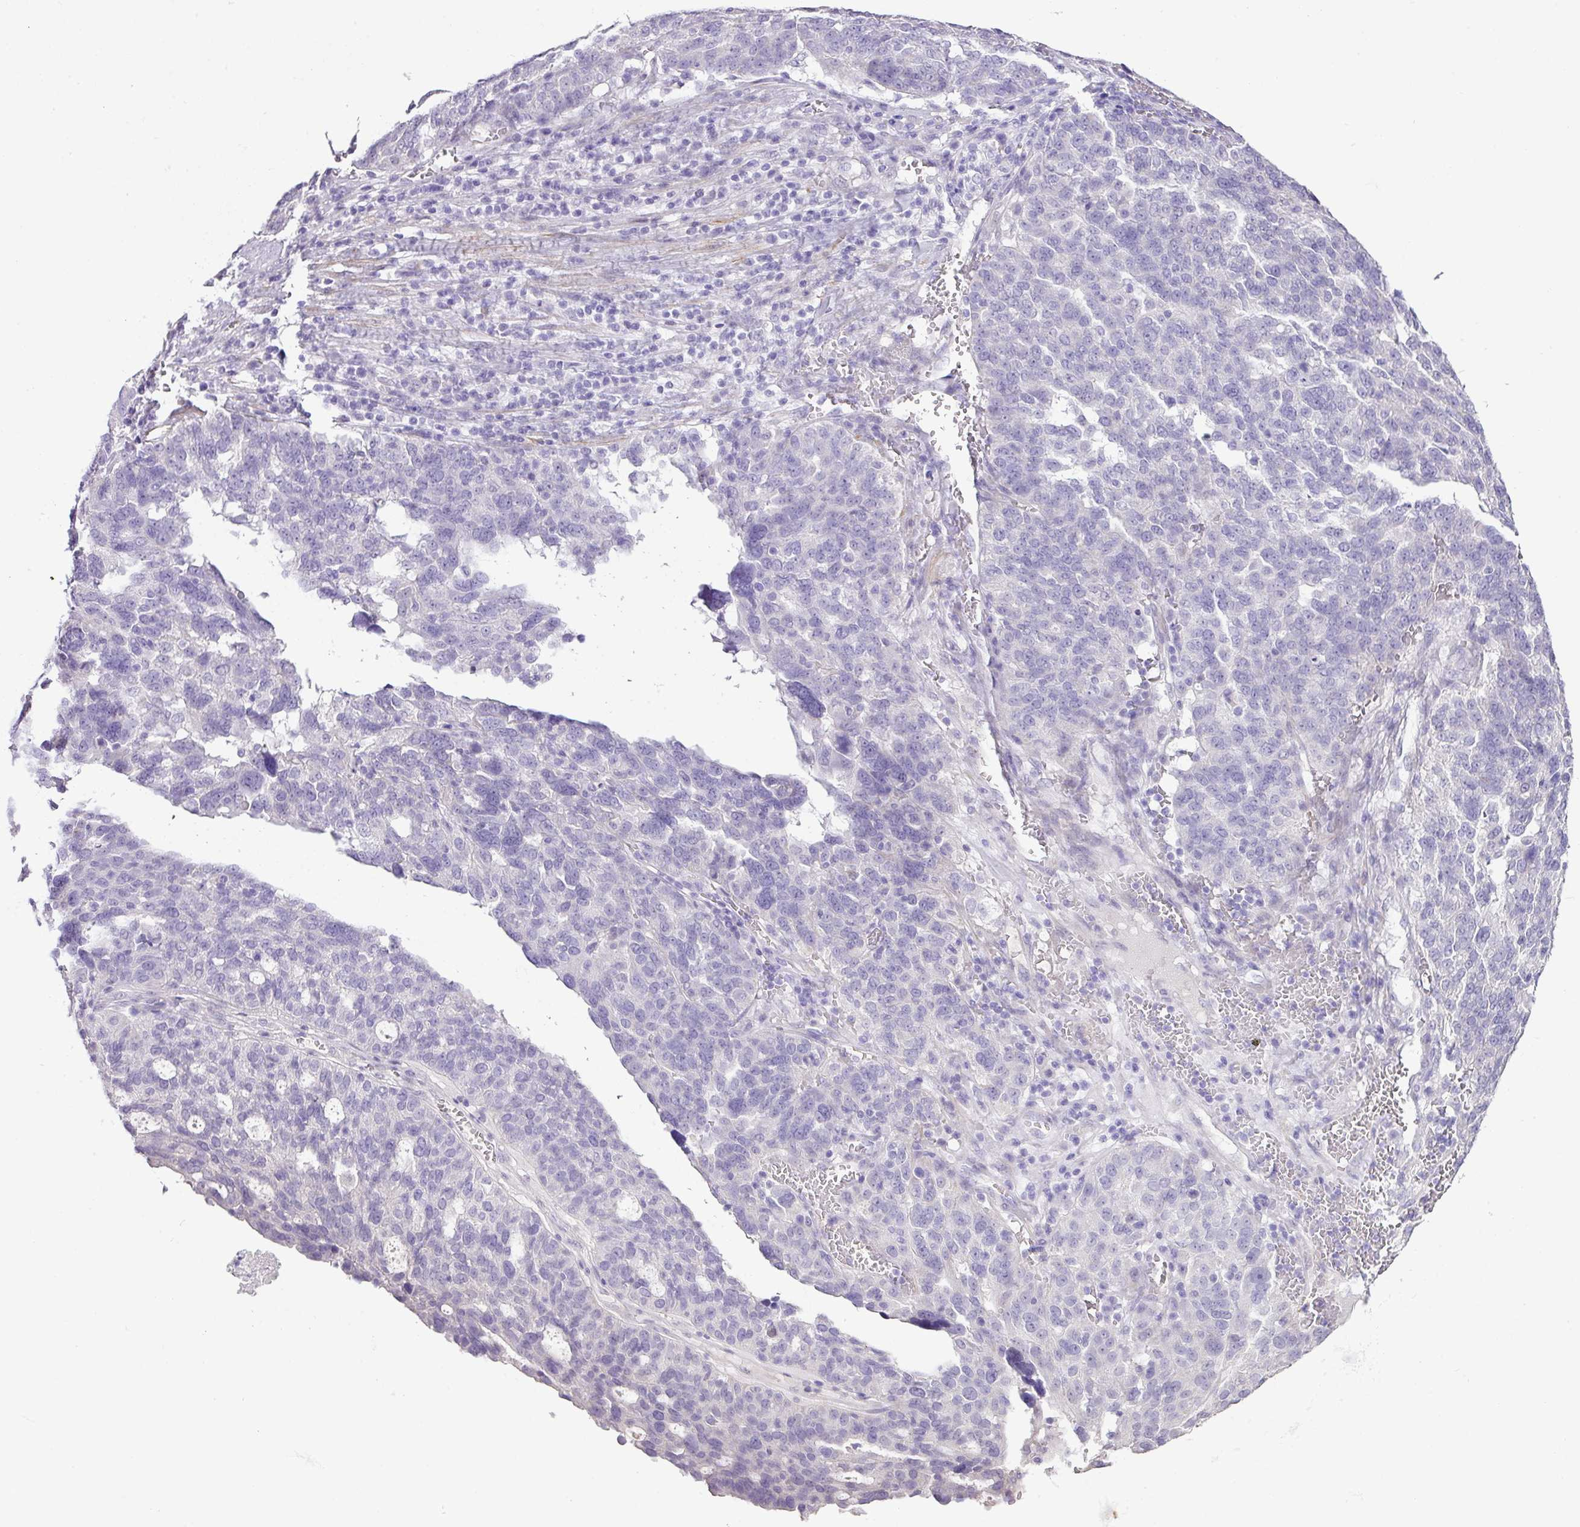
{"staining": {"intensity": "negative", "quantity": "none", "location": "none"}, "tissue": "ovarian cancer", "cell_type": "Tumor cells", "image_type": "cancer", "snomed": [{"axis": "morphology", "description": "Cystadenocarcinoma, serous, NOS"}, {"axis": "topography", "description": "Ovary"}], "caption": "There is no significant expression in tumor cells of serous cystadenocarcinoma (ovarian).", "gene": "DIP2A", "patient": {"sex": "female", "age": 59}}